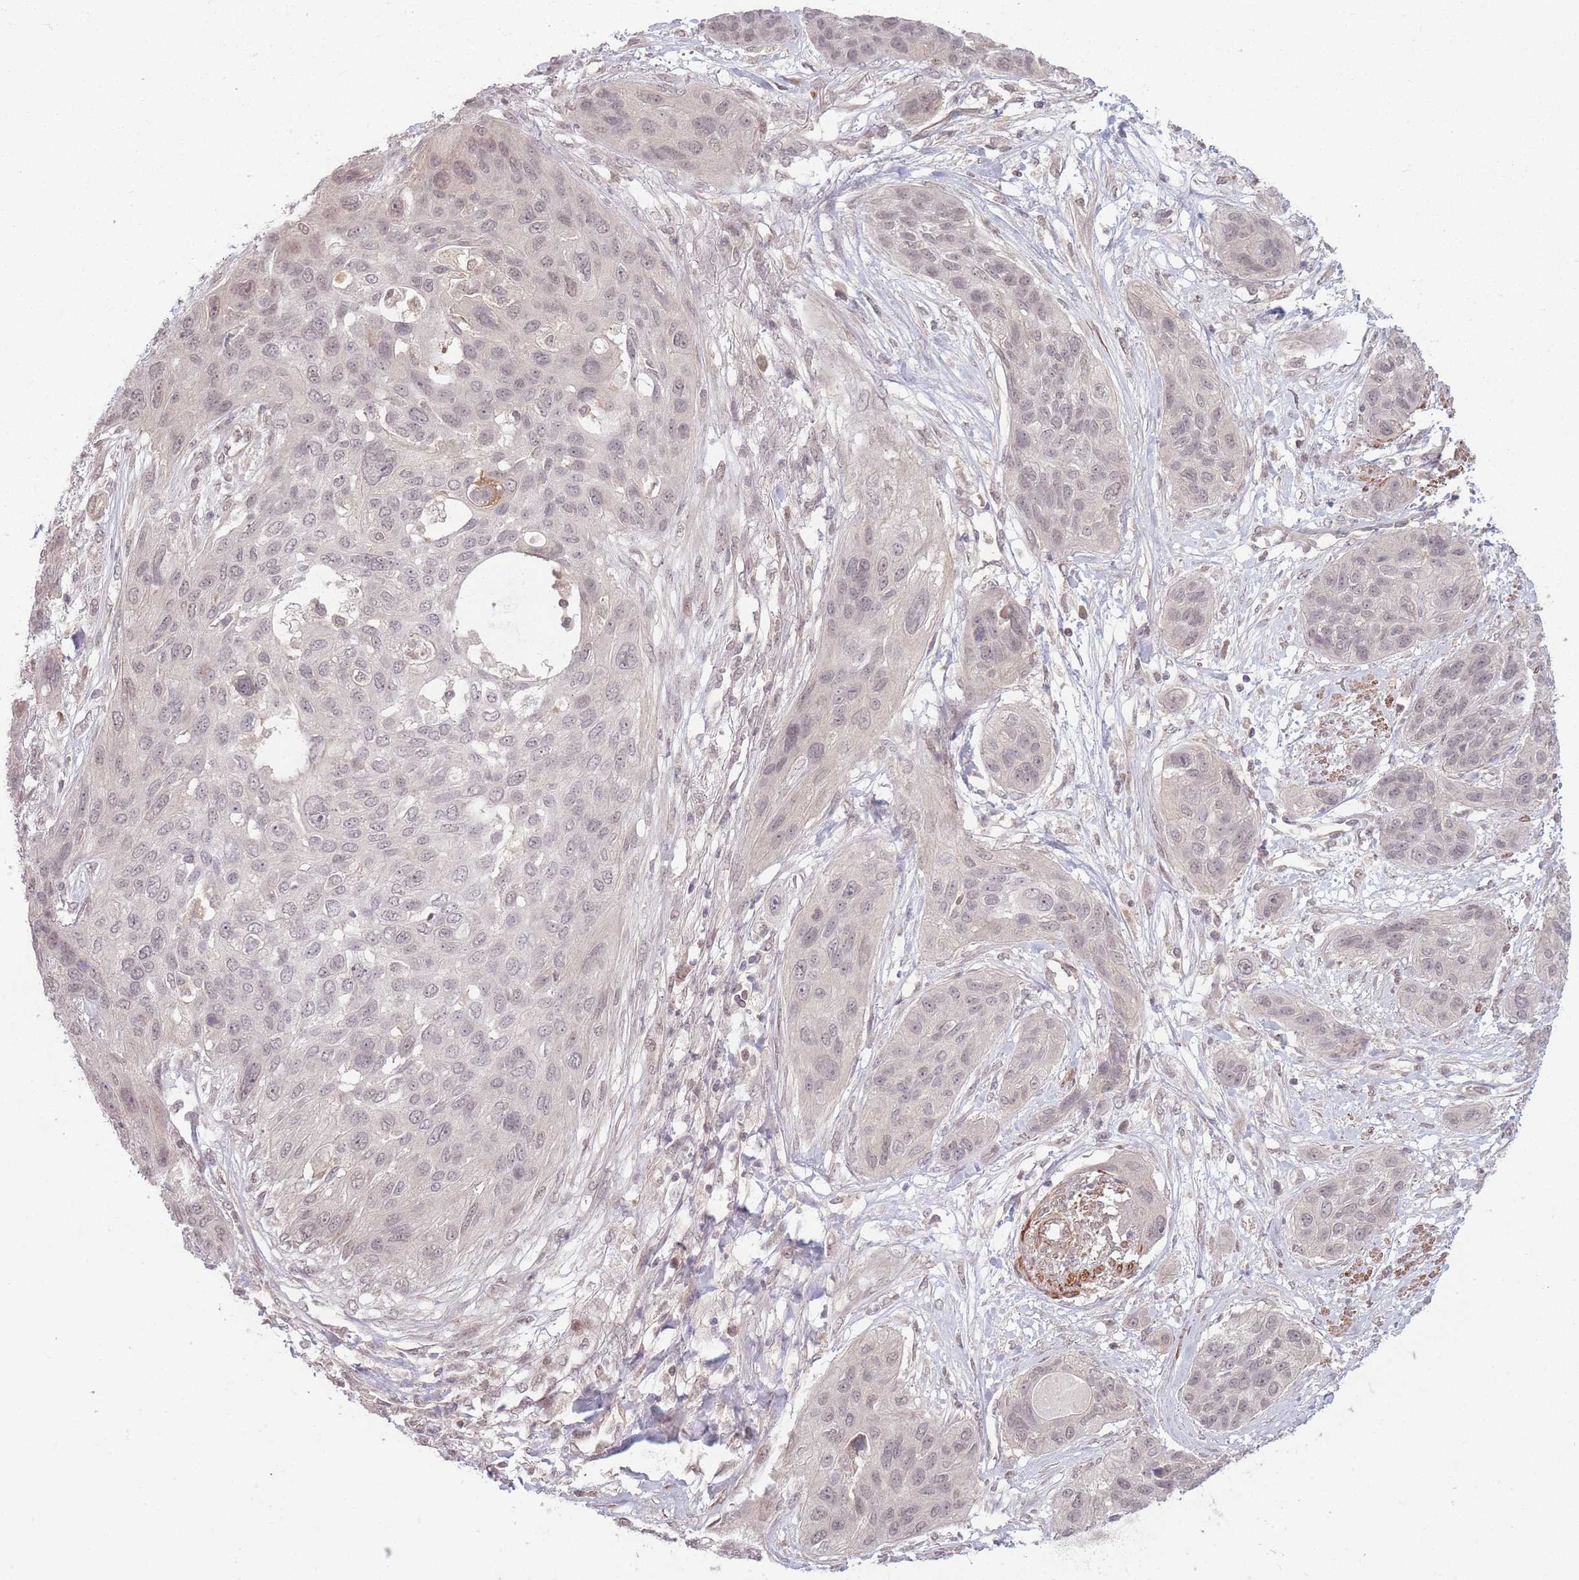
{"staining": {"intensity": "weak", "quantity": "<25%", "location": "nuclear"}, "tissue": "lung cancer", "cell_type": "Tumor cells", "image_type": "cancer", "snomed": [{"axis": "morphology", "description": "Squamous cell carcinoma, NOS"}, {"axis": "topography", "description": "Lung"}], "caption": "IHC histopathology image of neoplastic tissue: human squamous cell carcinoma (lung) stained with DAB (3,3'-diaminobenzidine) exhibits no significant protein positivity in tumor cells.", "gene": "CCDC154", "patient": {"sex": "female", "age": 70}}